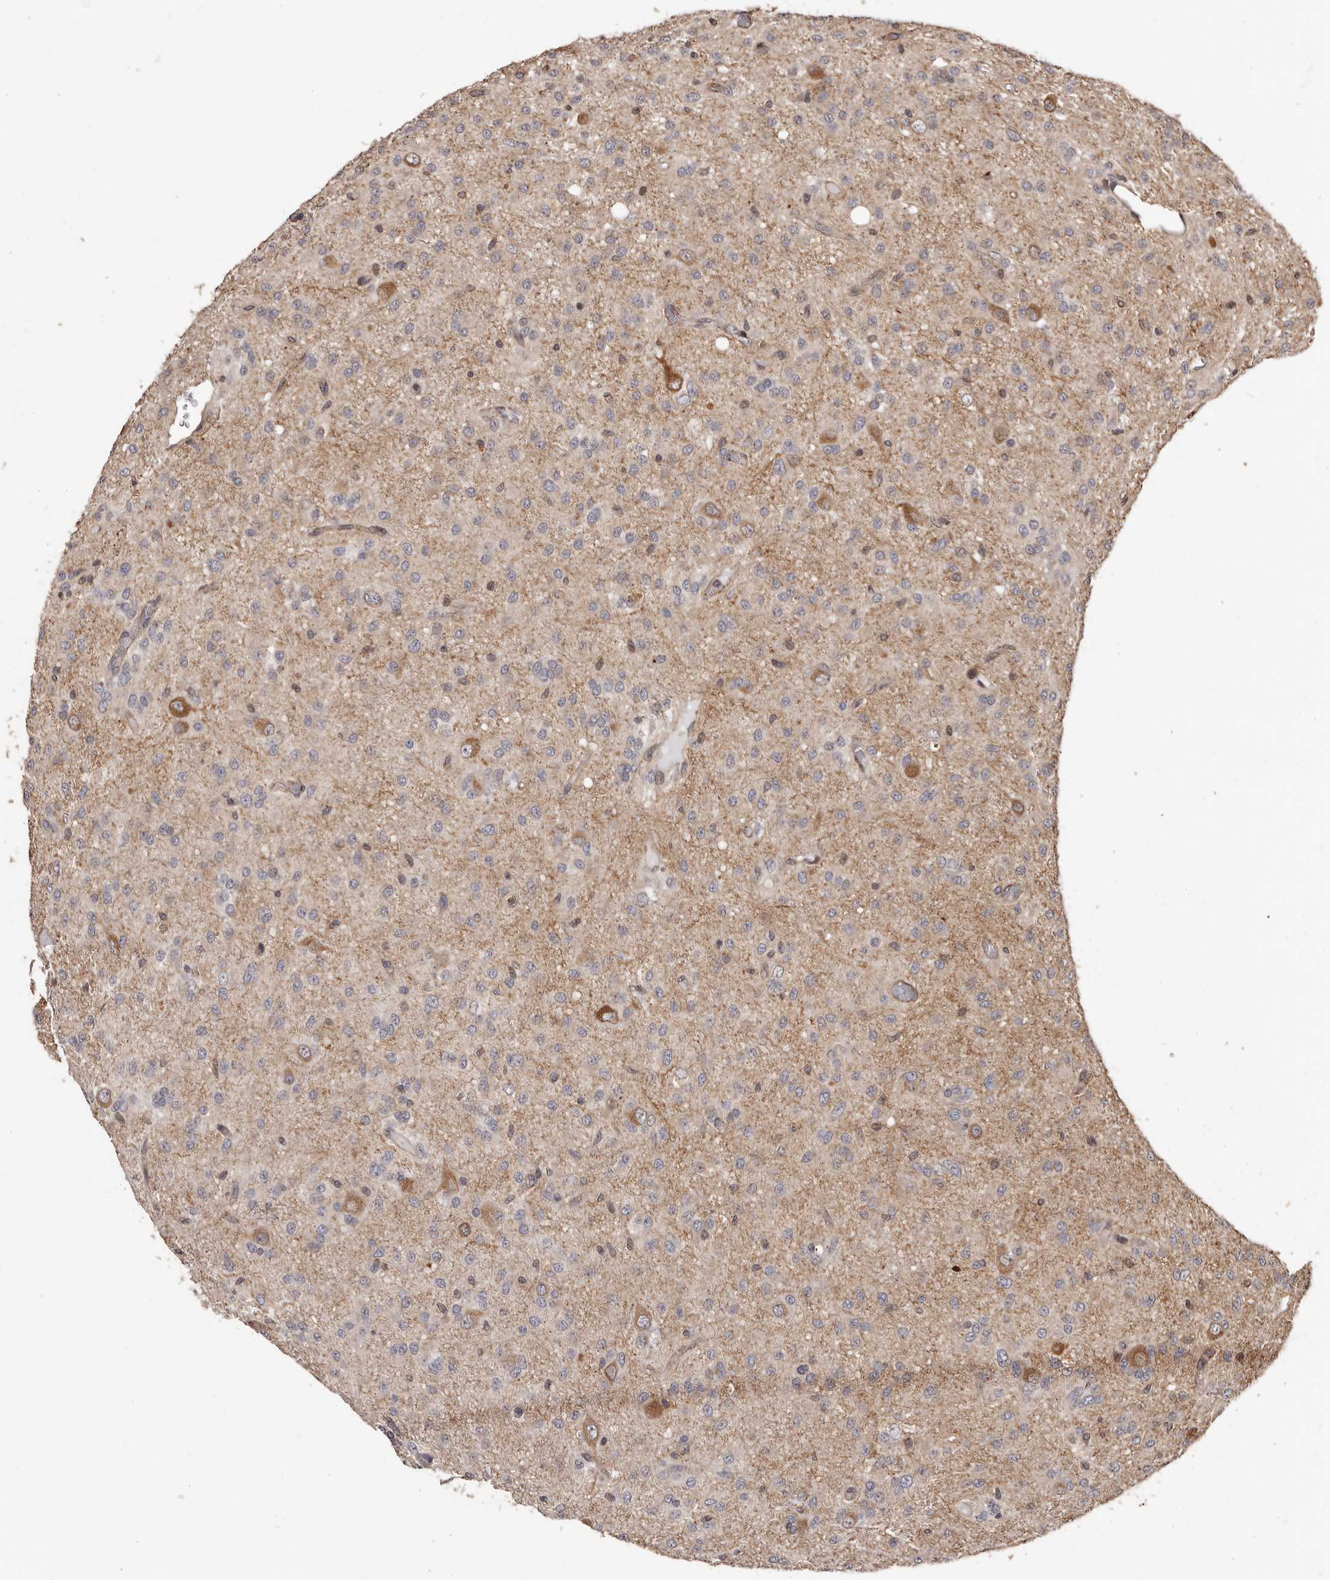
{"staining": {"intensity": "weak", "quantity": "<25%", "location": "cytoplasmic/membranous"}, "tissue": "glioma", "cell_type": "Tumor cells", "image_type": "cancer", "snomed": [{"axis": "morphology", "description": "Glioma, malignant, High grade"}, {"axis": "topography", "description": "Brain"}], "caption": "Immunohistochemistry (IHC) micrograph of human glioma stained for a protein (brown), which demonstrates no staining in tumor cells. The staining was performed using DAB (3,3'-diaminobenzidine) to visualize the protein expression in brown, while the nuclei were stained in blue with hematoxylin (Magnification: 20x).", "gene": "ZCCHC7", "patient": {"sex": "female", "age": 59}}